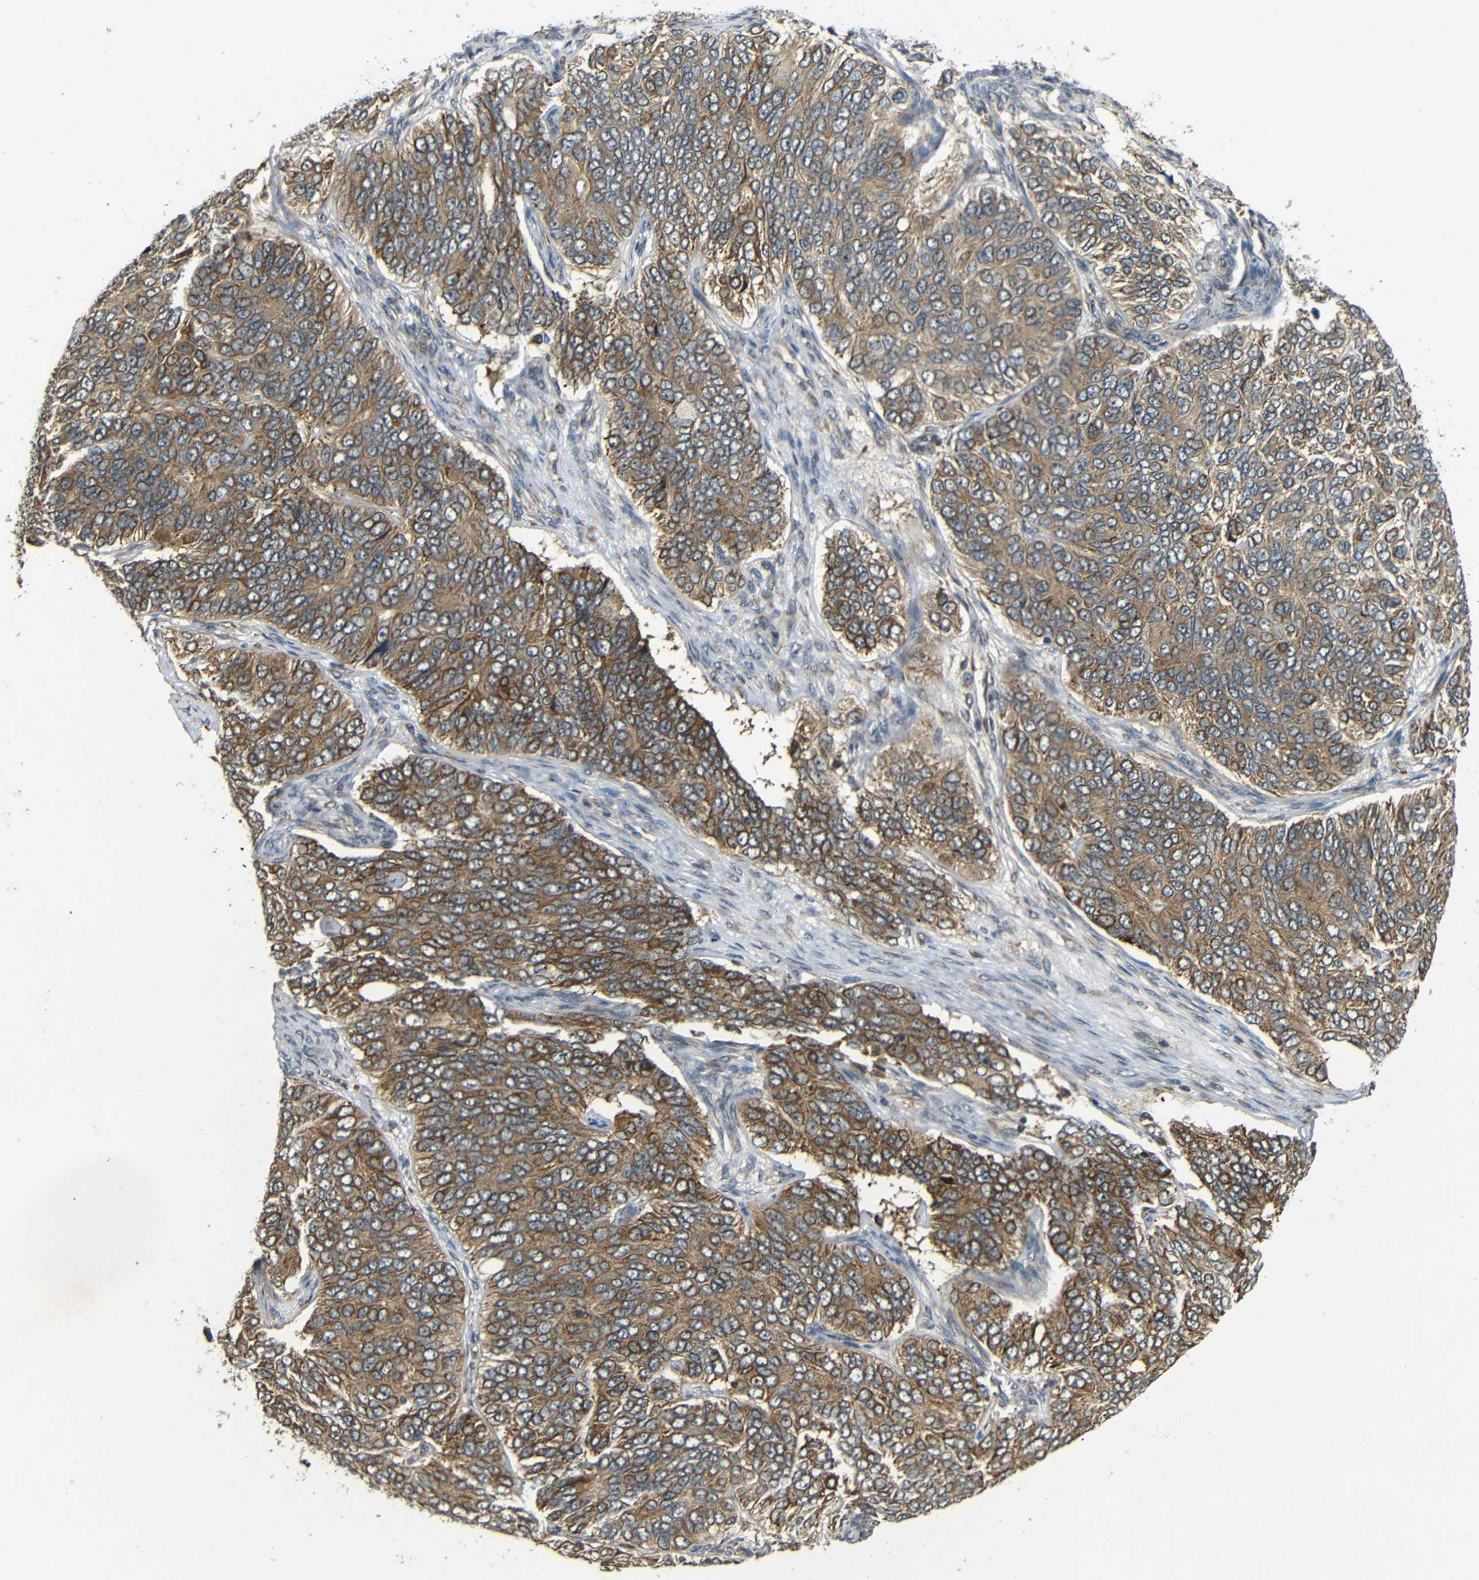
{"staining": {"intensity": "moderate", "quantity": ">75%", "location": "cytoplasmic/membranous"}, "tissue": "ovarian cancer", "cell_type": "Tumor cells", "image_type": "cancer", "snomed": [{"axis": "morphology", "description": "Carcinoma, endometroid"}, {"axis": "topography", "description": "Ovary"}], "caption": "The micrograph demonstrates a brown stain indicating the presence of a protein in the cytoplasmic/membranous of tumor cells in ovarian cancer.", "gene": "EPHB2", "patient": {"sex": "female", "age": 51}}